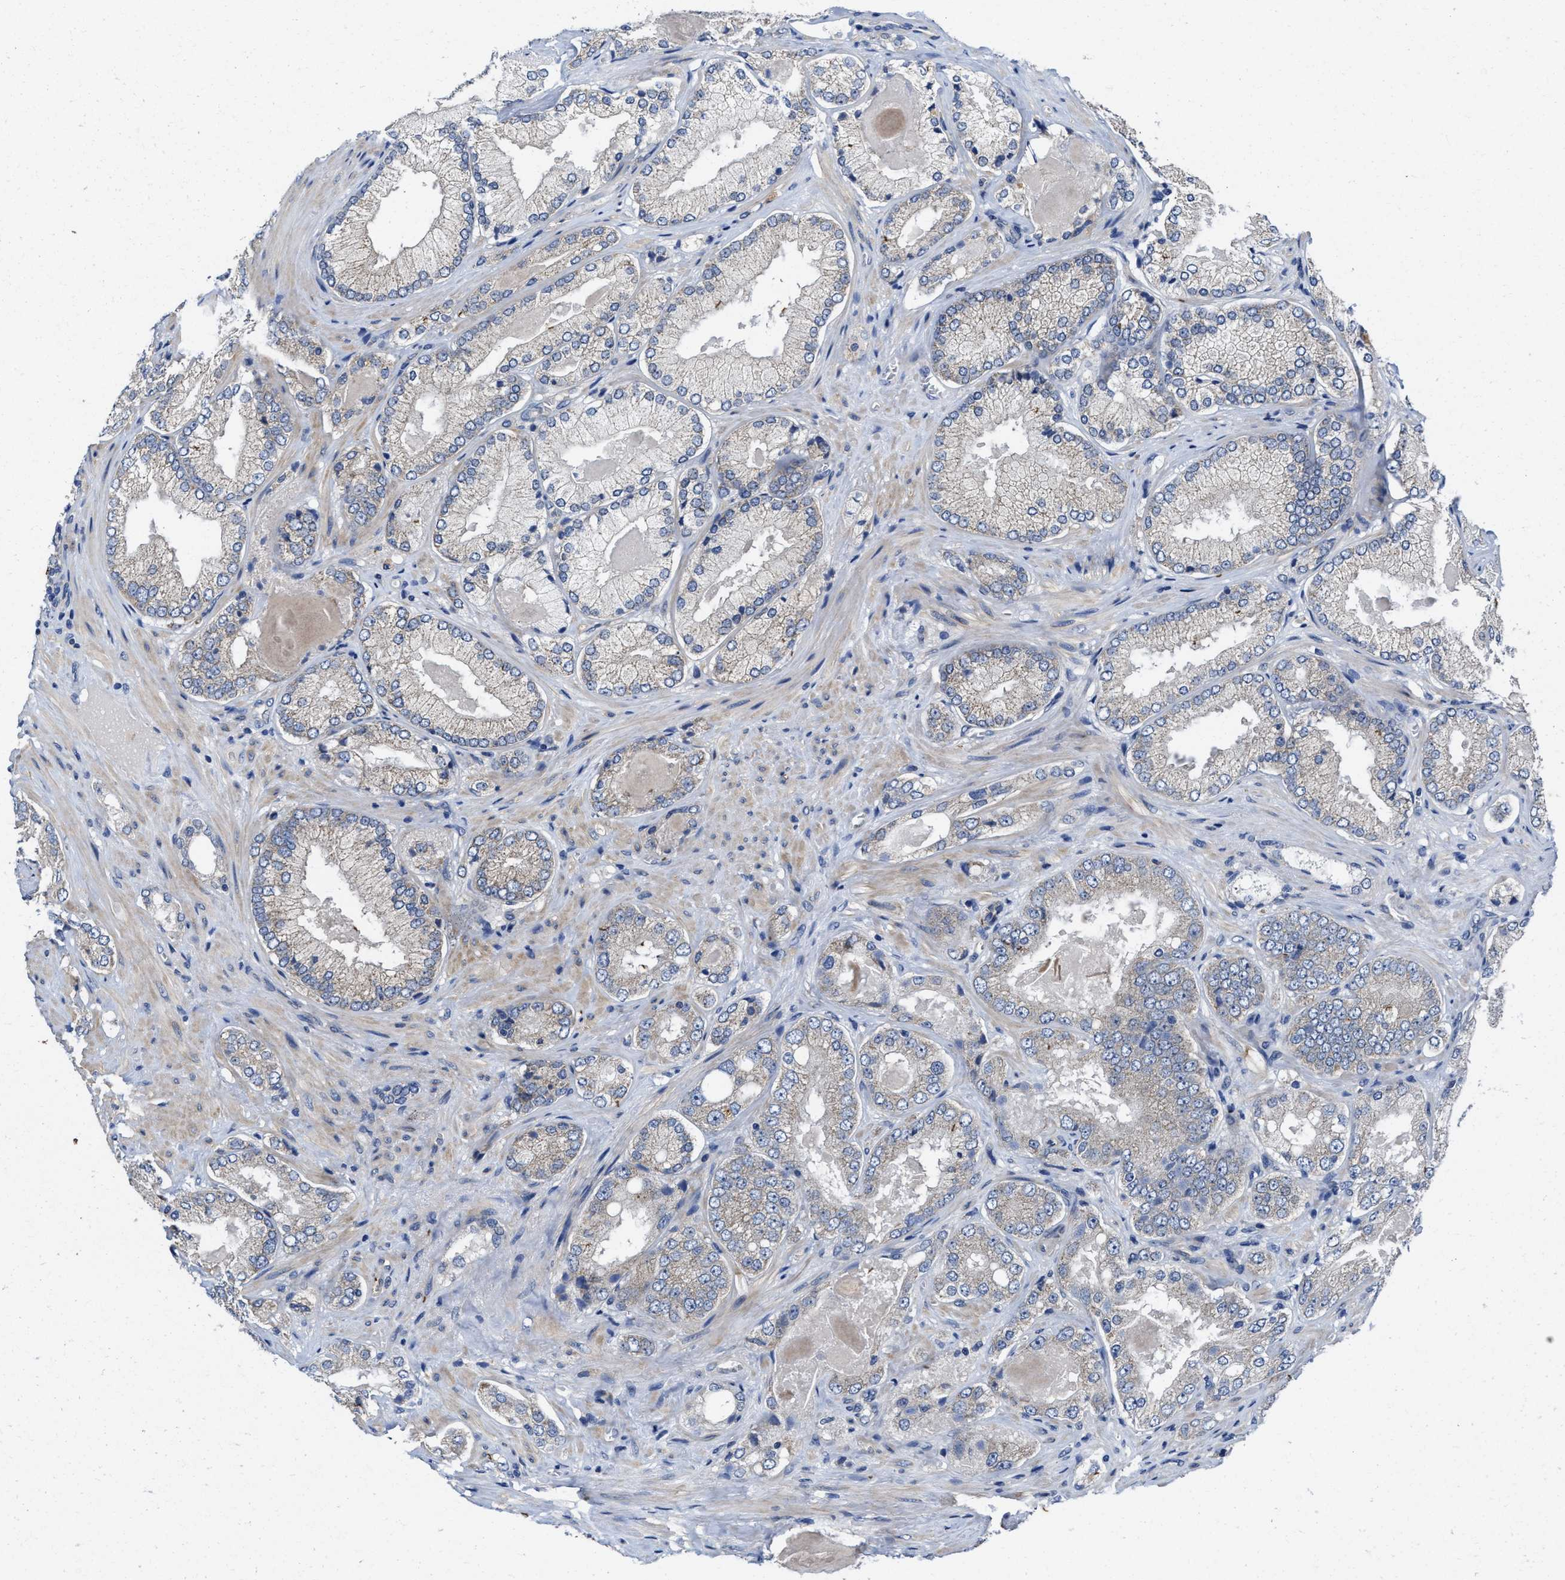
{"staining": {"intensity": "negative", "quantity": "none", "location": "none"}, "tissue": "prostate cancer", "cell_type": "Tumor cells", "image_type": "cancer", "snomed": [{"axis": "morphology", "description": "Adenocarcinoma, Low grade"}, {"axis": "topography", "description": "Prostate"}], "caption": "There is no significant positivity in tumor cells of prostate cancer (low-grade adenocarcinoma). (Stains: DAB immunohistochemistry (IHC) with hematoxylin counter stain, Microscopy: brightfield microscopy at high magnification).", "gene": "EFNA4", "patient": {"sex": "male", "age": 65}}